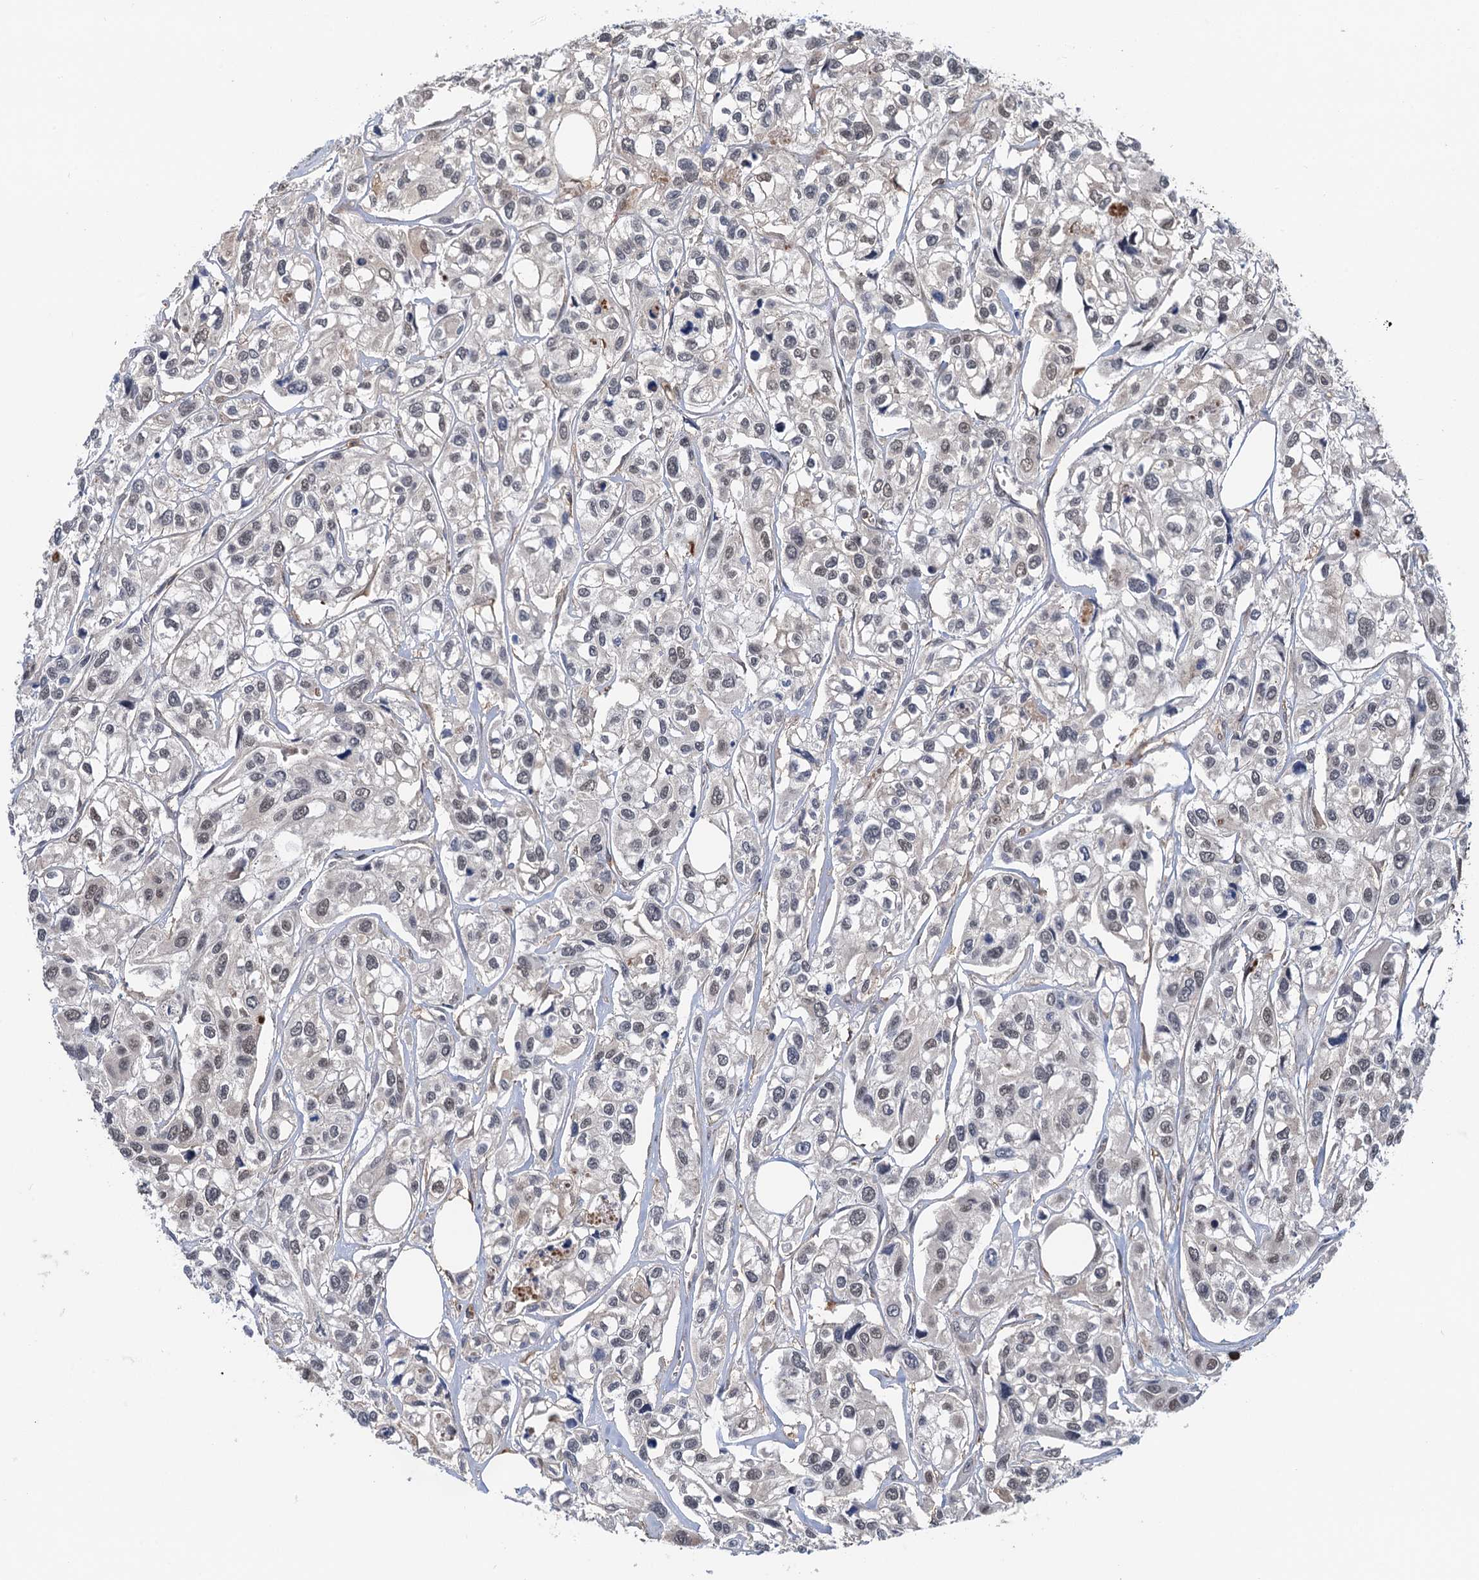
{"staining": {"intensity": "weak", "quantity": "<25%", "location": "nuclear"}, "tissue": "urothelial cancer", "cell_type": "Tumor cells", "image_type": "cancer", "snomed": [{"axis": "morphology", "description": "Urothelial carcinoma, High grade"}, {"axis": "topography", "description": "Urinary bladder"}], "caption": "Immunohistochemistry (IHC) of human high-grade urothelial carcinoma shows no positivity in tumor cells. (DAB (3,3'-diaminobenzidine) immunohistochemistry with hematoxylin counter stain).", "gene": "ZNF609", "patient": {"sex": "male", "age": 67}}